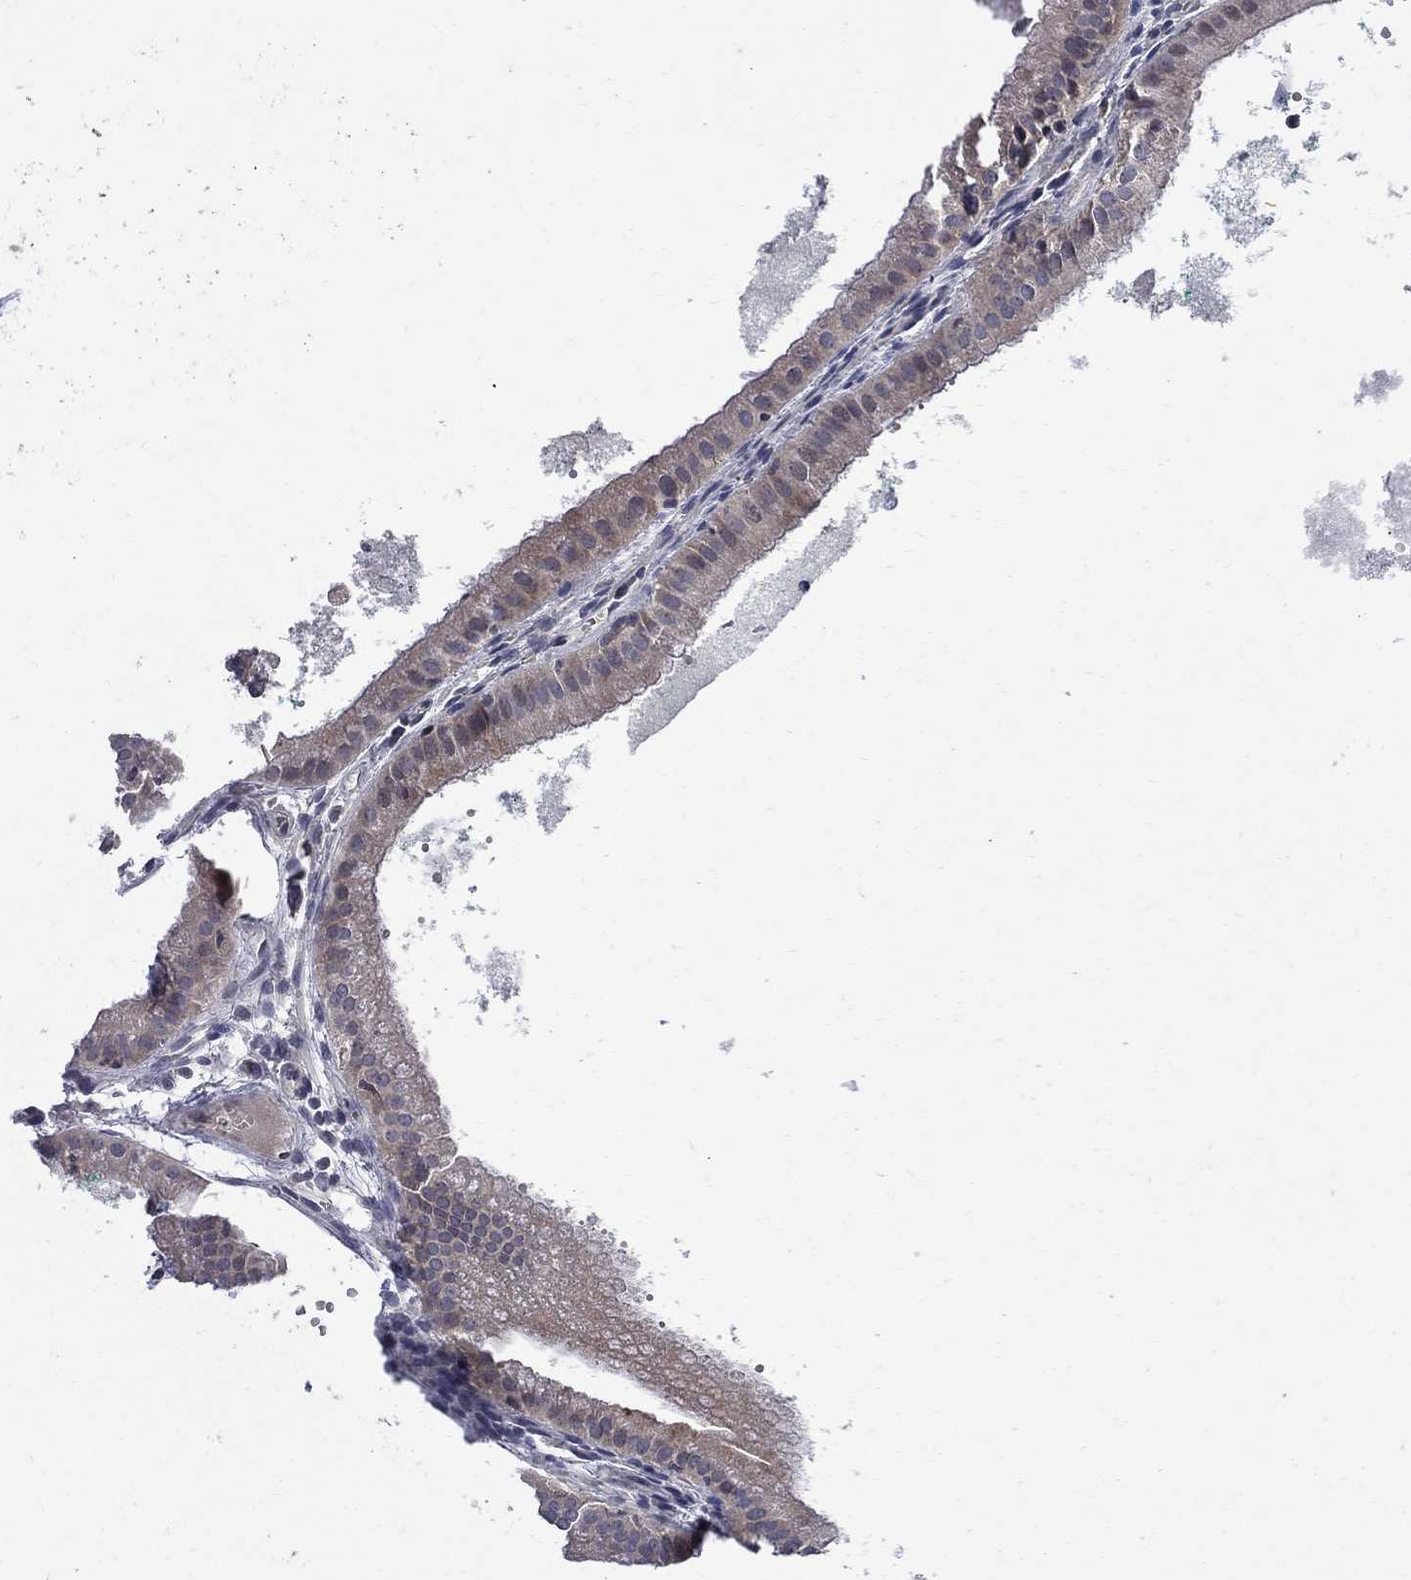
{"staining": {"intensity": "moderate", "quantity": ">75%", "location": "cytoplasmic/membranous"}, "tissue": "gallbladder", "cell_type": "Glandular cells", "image_type": "normal", "snomed": [{"axis": "morphology", "description": "Normal tissue, NOS"}, {"axis": "topography", "description": "Gallbladder"}], "caption": "Protein staining displays moderate cytoplasmic/membranous positivity in approximately >75% of glandular cells in normal gallbladder. (Brightfield microscopy of DAB IHC at high magnification).", "gene": "CNOT11", "patient": {"sex": "male", "age": 67}}